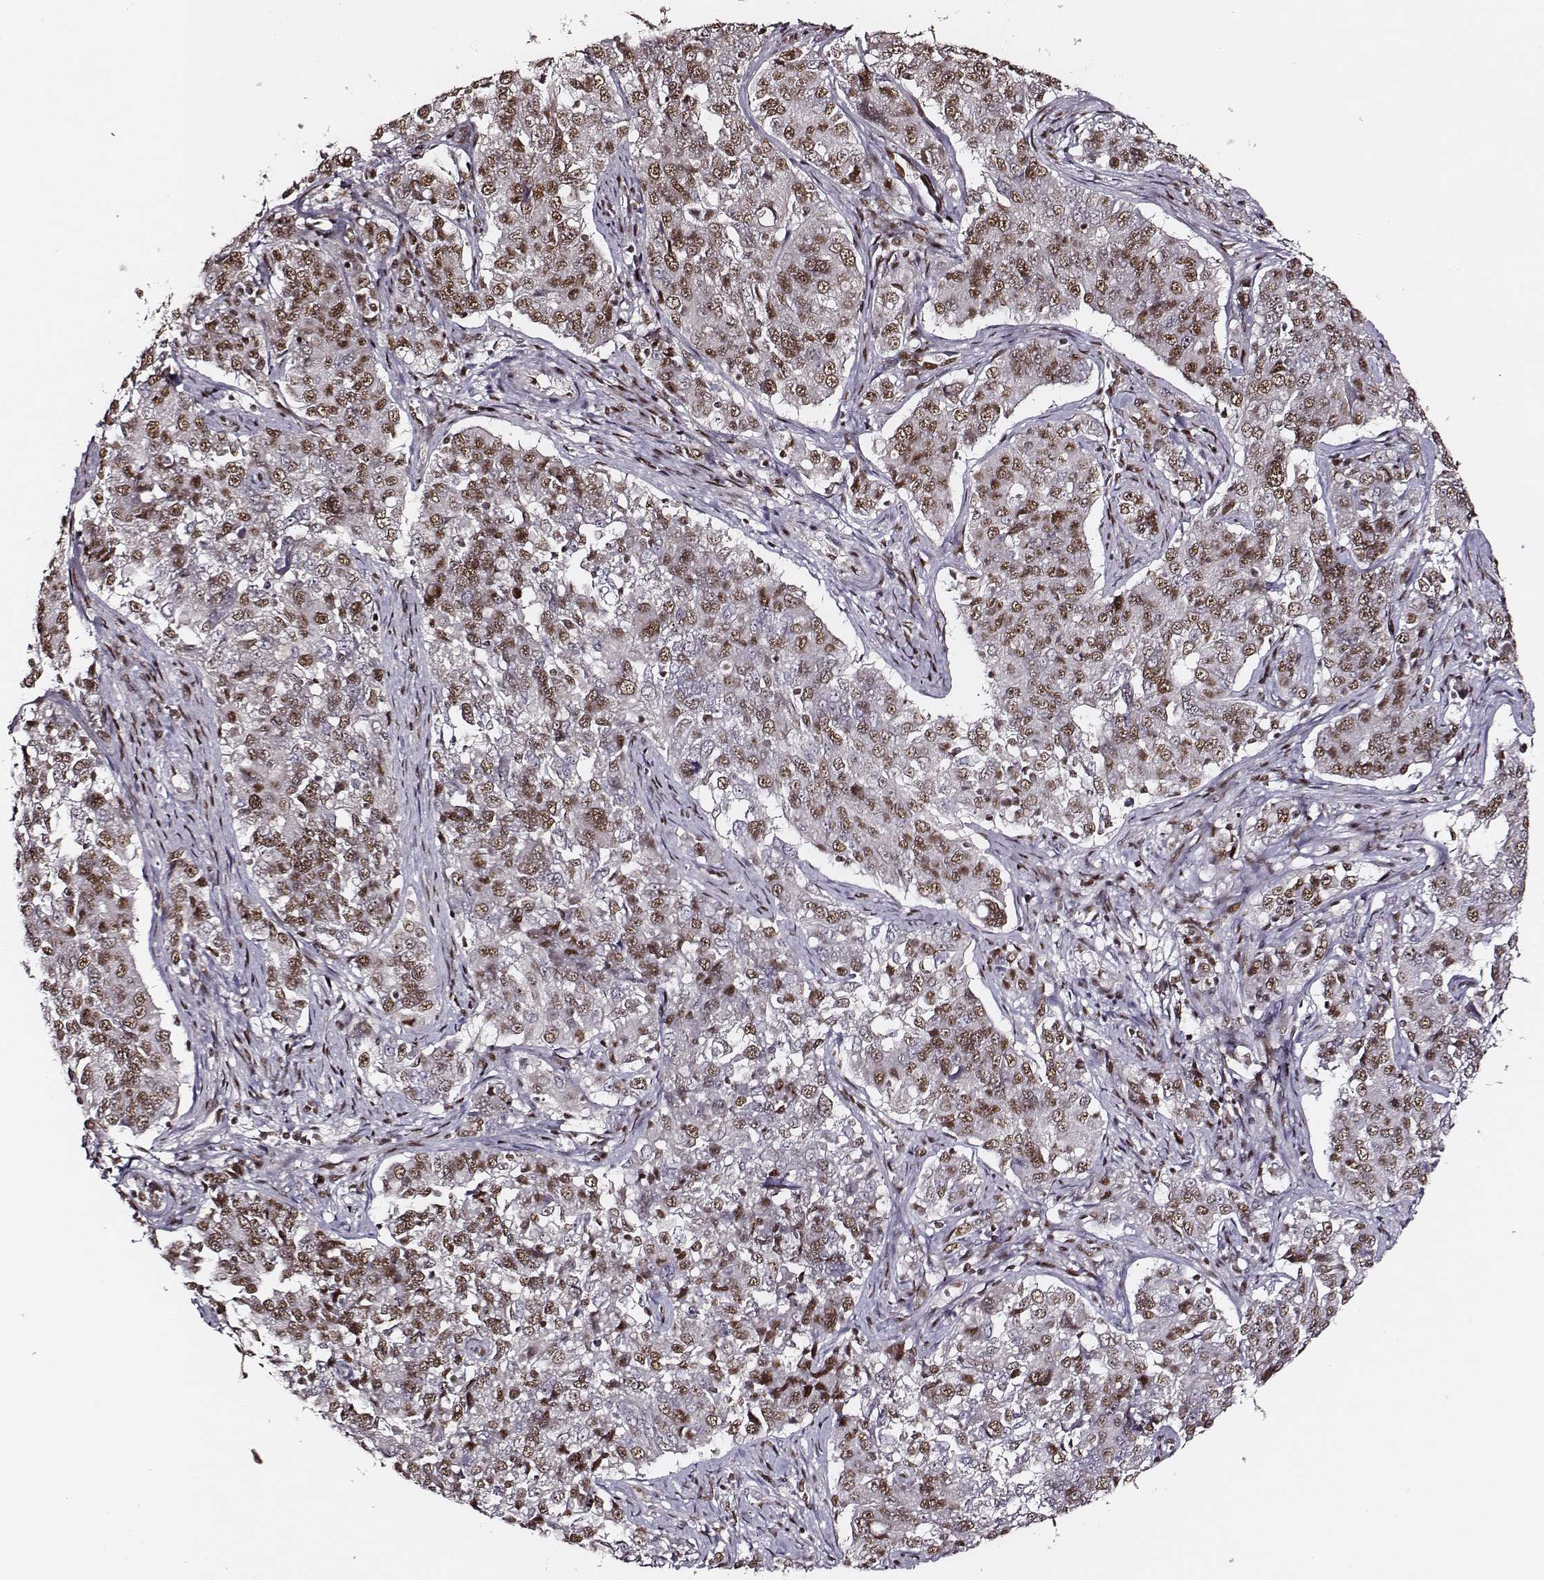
{"staining": {"intensity": "moderate", "quantity": ">75%", "location": "nuclear"}, "tissue": "endometrial cancer", "cell_type": "Tumor cells", "image_type": "cancer", "snomed": [{"axis": "morphology", "description": "Adenocarcinoma, NOS"}, {"axis": "topography", "description": "Endometrium"}], "caption": "Human endometrial adenocarcinoma stained with a protein marker reveals moderate staining in tumor cells.", "gene": "PPARA", "patient": {"sex": "female", "age": 43}}